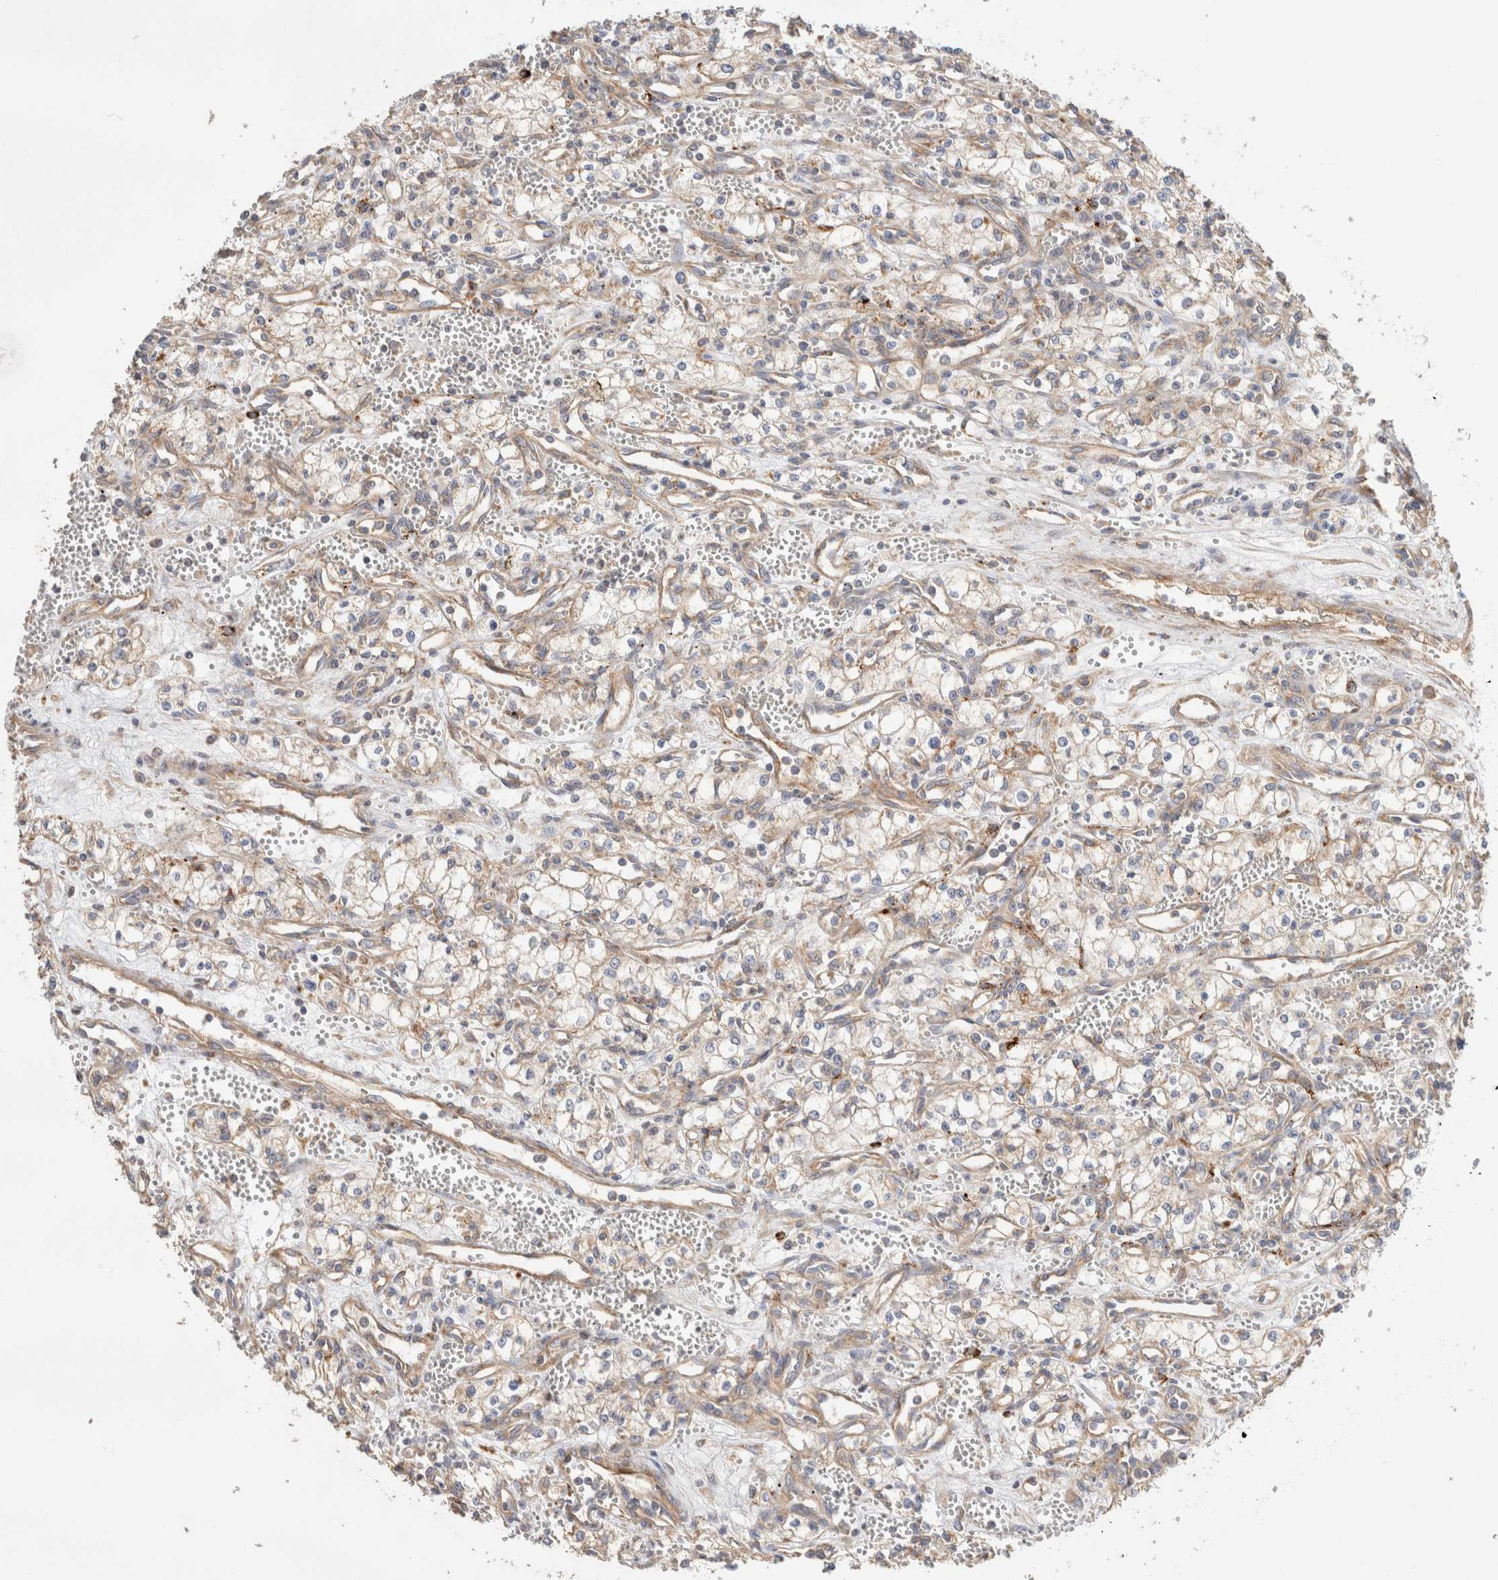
{"staining": {"intensity": "weak", "quantity": "25%-75%", "location": "cytoplasmic/membranous"}, "tissue": "renal cancer", "cell_type": "Tumor cells", "image_type": "cancer", "snomed": [{"axis": "morphology", "description": "Adenocarcinoma, NOS"}, {"axis": "topography", "description": "Kidney"}], "caption": "There is low levels of weak cytoplasmic/membranous positivity in tumor cells of renal cancer, as demonstrated by immunohistochemical staining (brown color).", "gene": "B3GNTL1", "patient": {"sex": "male", "age": 59}}